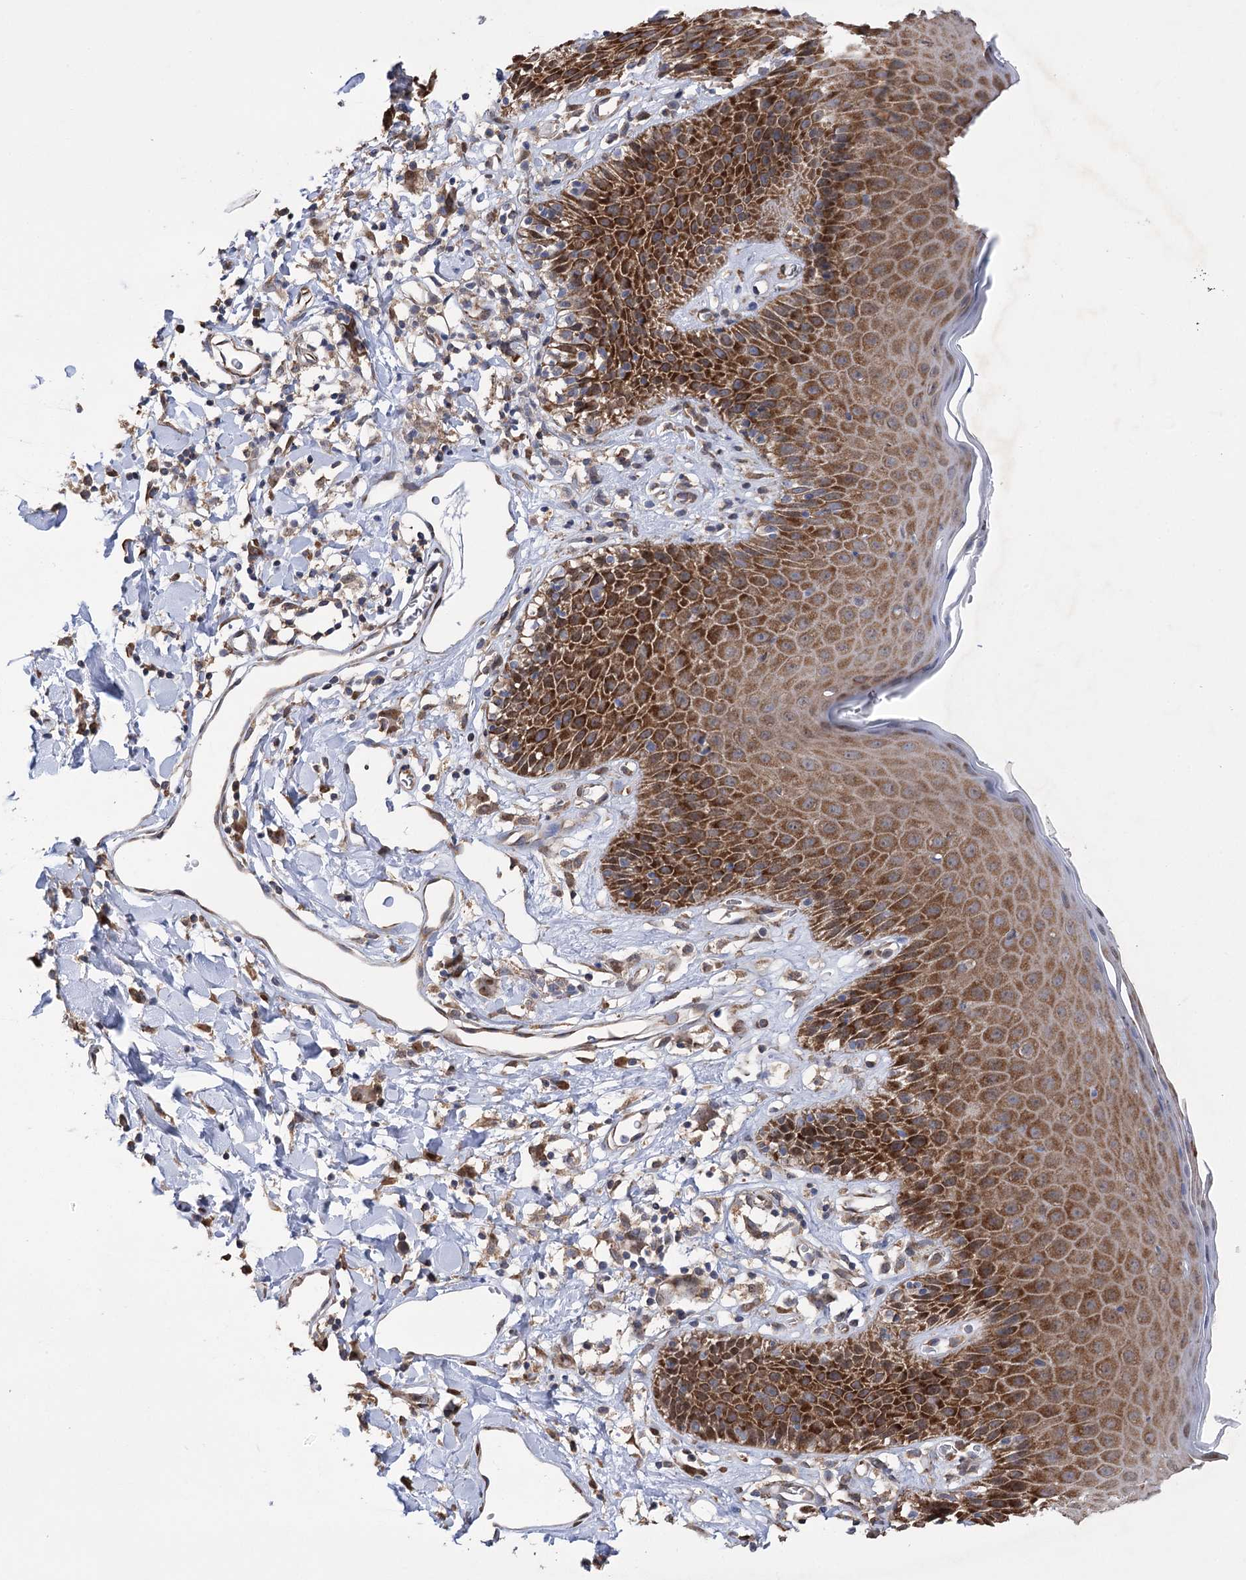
{"staining": {"intensity": "strong", "quantity": ">75%", "location": "cytoplasmic/membranous,nuclear"}, "tissue": "skin", "cell_type": "Epidermal cells", "image_type": "normal", "snomed": [{"axis": "morphology", "description": "Normal tissue, NOS"}, {"axis": "topography", "description": "Vulva"}], "caption": "This image shows normal skin stained with immunohistochemistry (IHC) to label a protein in brown. The cytoplasmic/membranous,nuclear of epidermal cells show strong positivity for the protein. Nuclei are counter-stained blue.", "gene": "NFU1", "patient": {"sex": "female", "age": 68}}